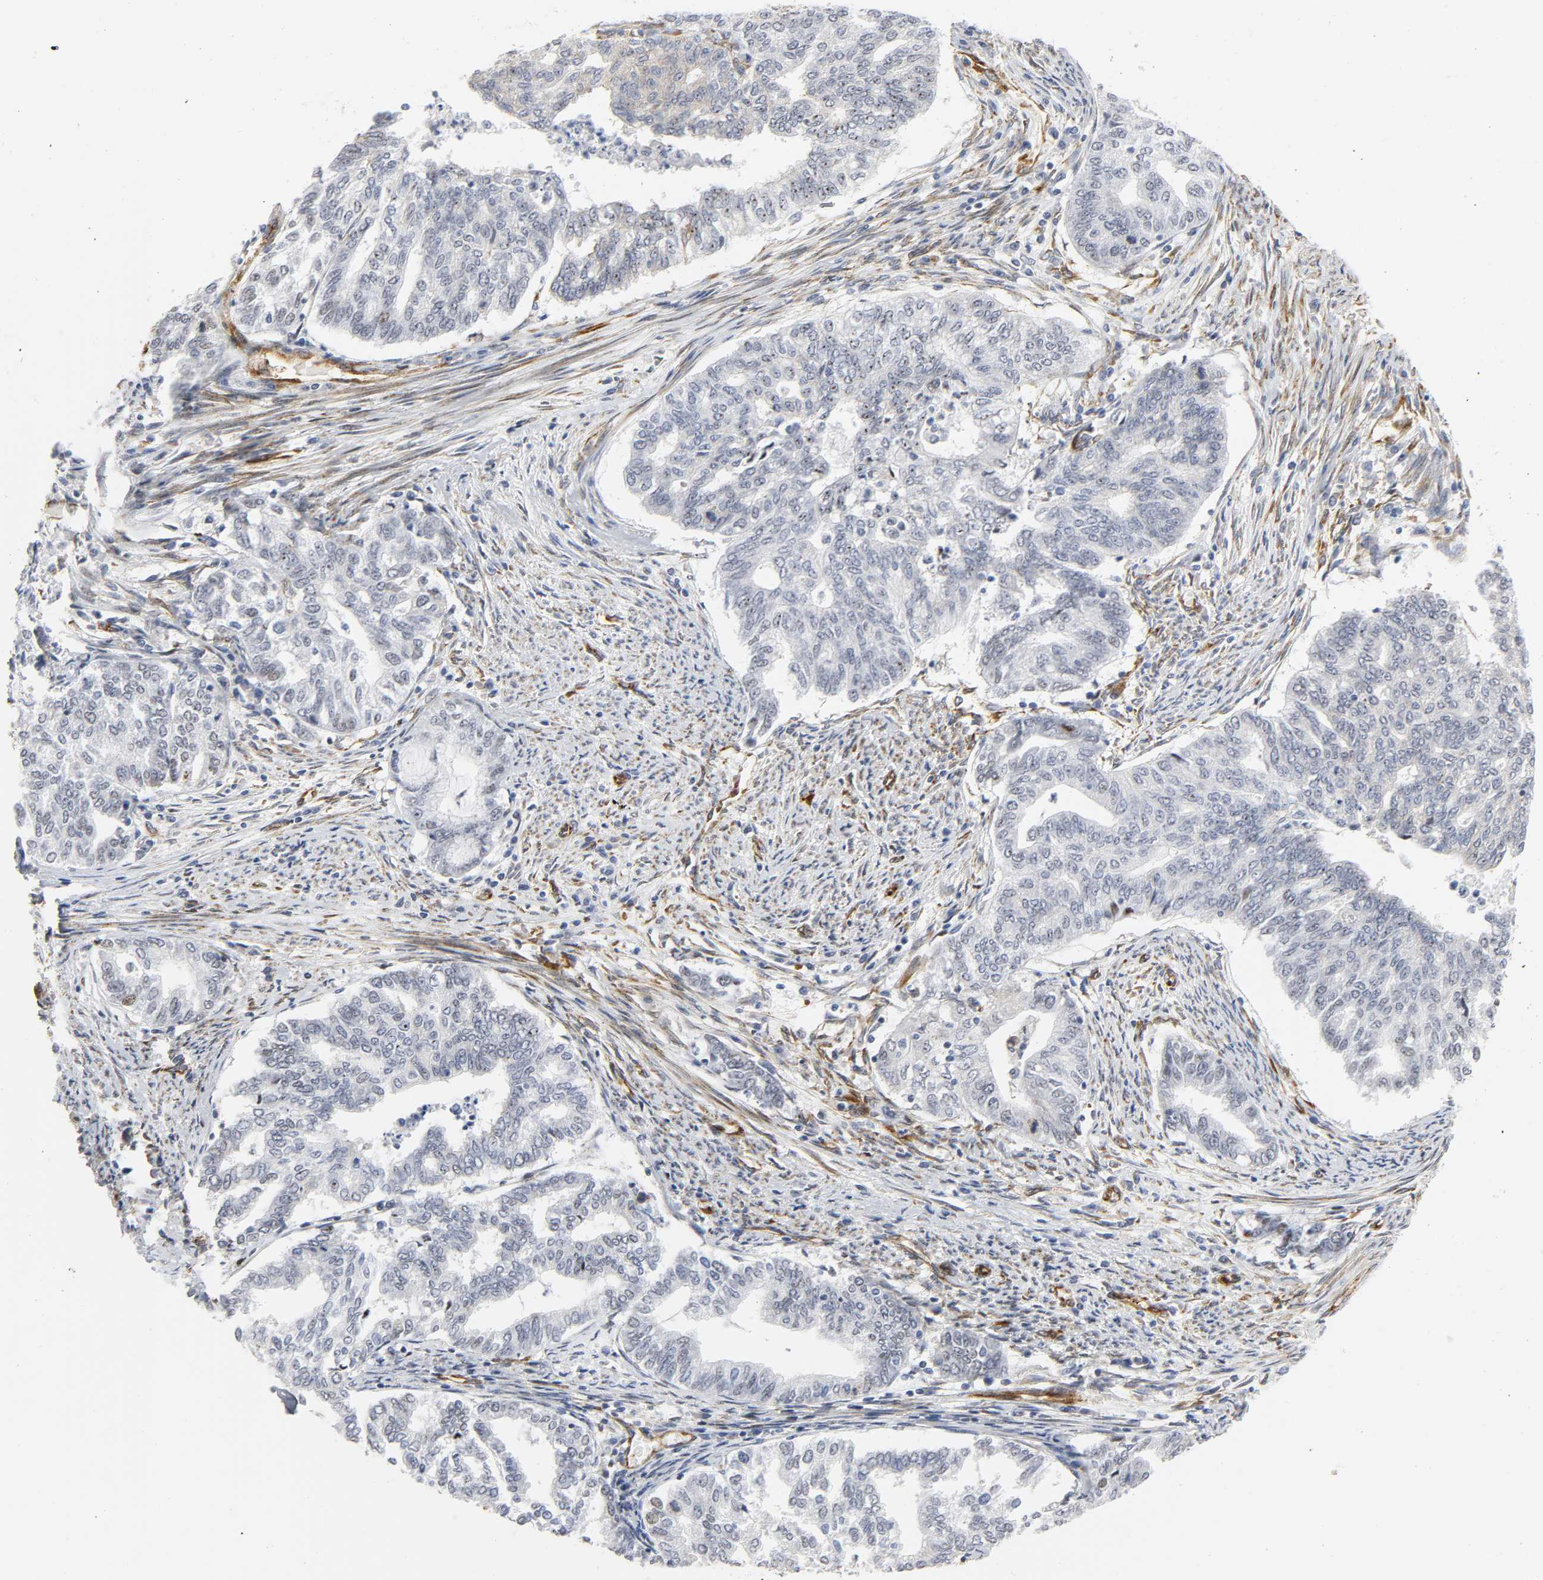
{"staining": {"intensity": "negative", "quantity": "none", "location": "none"}, "tissue": "endometrial cancer", "cell_type": "Tumor cells", "image_type": "cancer", "snomed": [{"axis": "morphology", "description": "Adenocarcinoma, NOS"}, {"axis": "topography", "description": "Endometrium"}], "caption": "This image is of endometrial cancer (adenocarcinoma) stained with IHC to label a protein in brown with the nuclei are counter-stained blue. There is no positivity in tumor cells.", "gene": "DOCK1", "patient": {"sex": "female", "age": 79}}